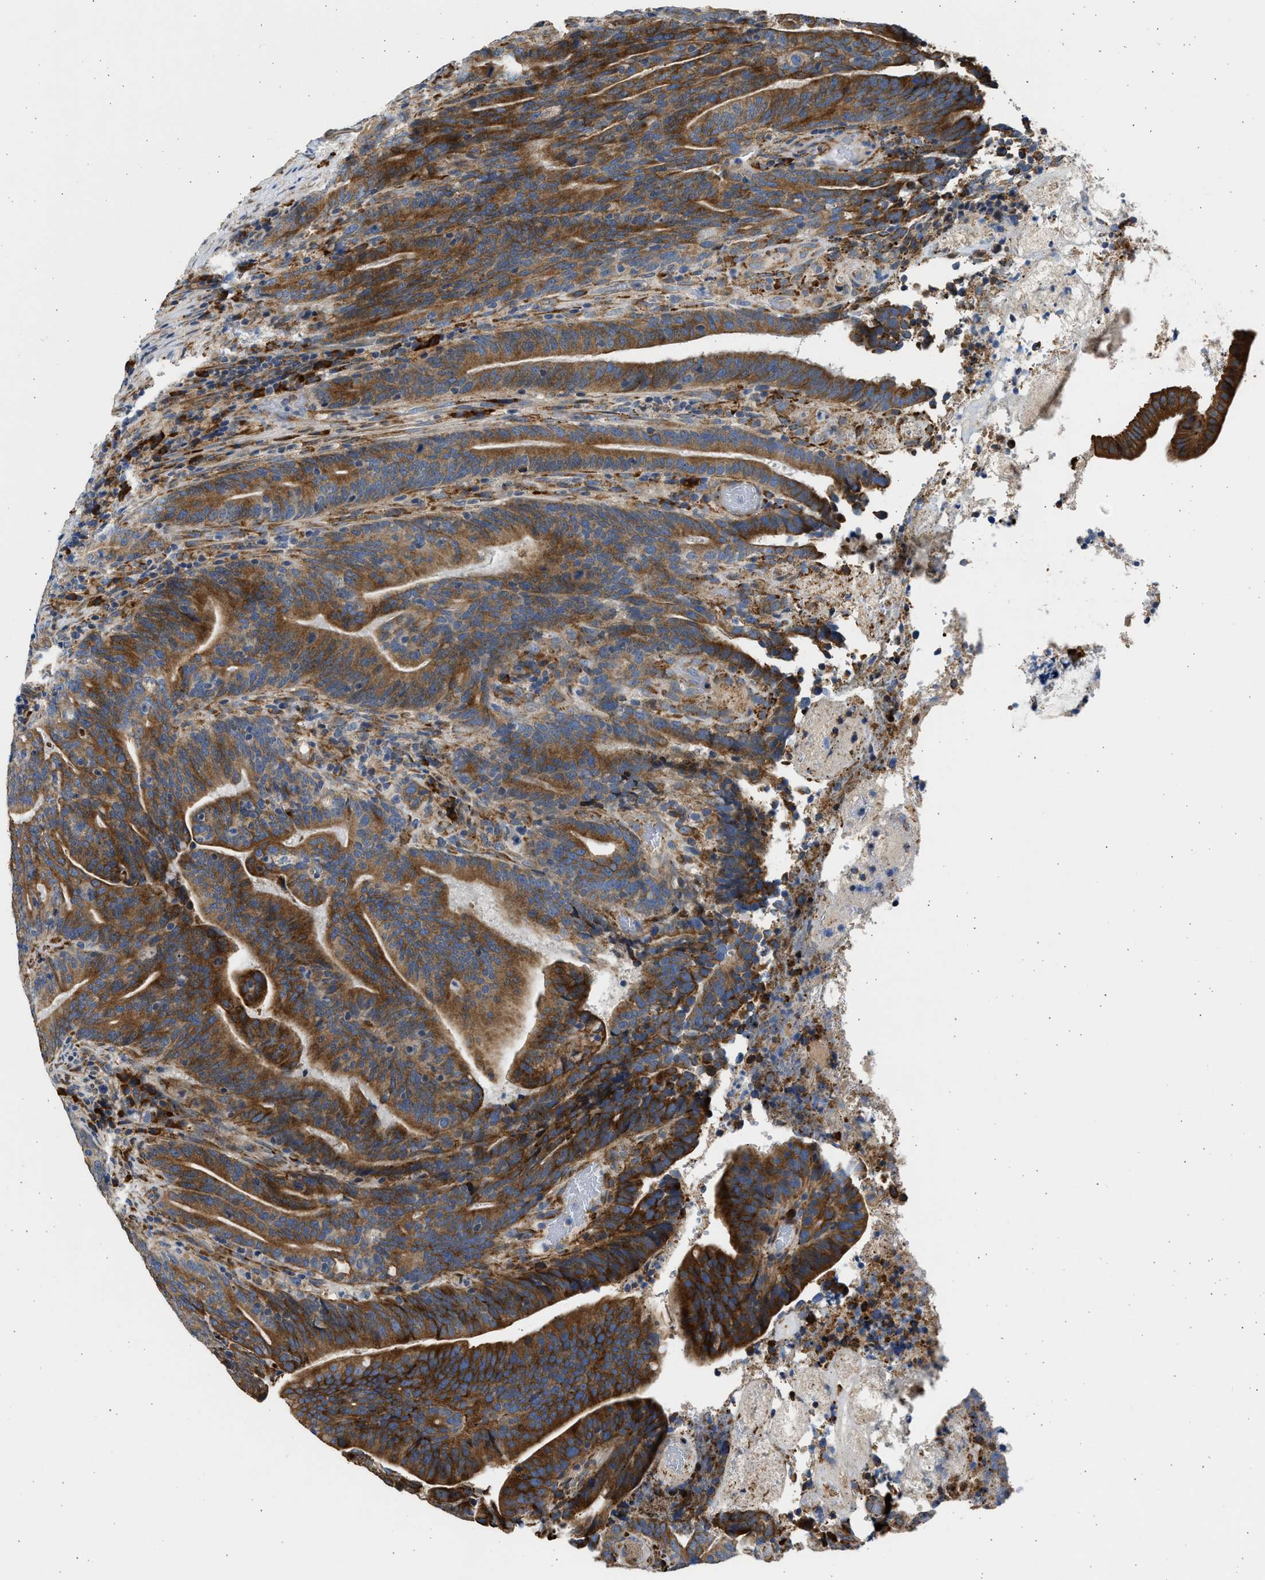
{"staining": {"intensity": "strong", "quantity": ">75%", "location": "cytoplasmic/membranous"}, "tissue": "colorectal cancer", "cell_type": "Tumor cells", "image_type": "cancer", "snomed": [{"axis": "morphology", "description": "Adenocarcinoma, NOS"}, {"axis": "topography", "description": "Colon"}], "caption": "Human colorectal adenocarcinoma stained for a protein (brown) displays strong cytoplasmic/membranous positive positivity in approximately >75% of tumor cells.", "gene": "PLD2", "patient": {"sex": "female", "age": 66}}